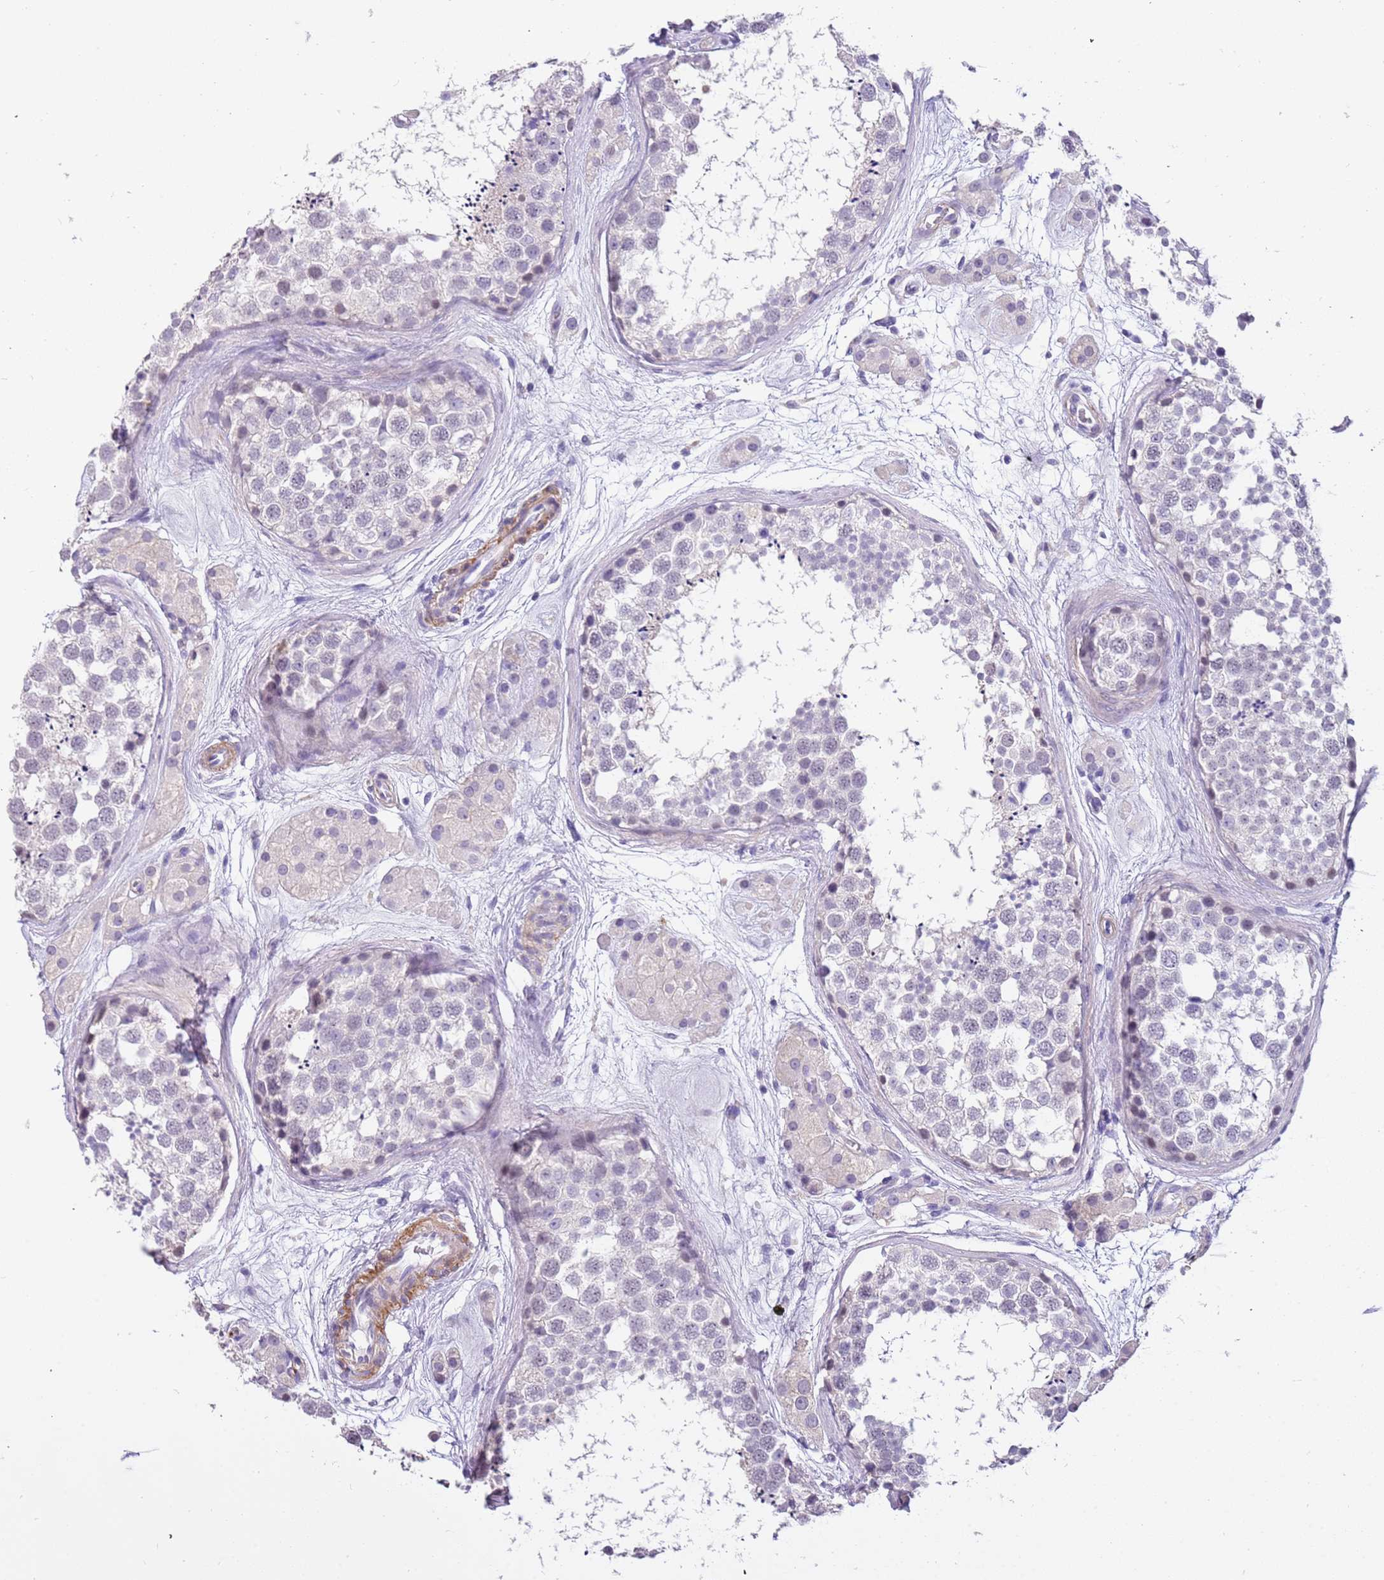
{"staining": {"intensity": "negative", "quantity": "none", "location": "none"}, "tissue": "testis", "cell_type": "Cells in seminiferous ducts", "image_type": "normal", "snomed": [{"axis": "morphology", "description": "Normal tissue, NOS"}, {"axis": "topography", "description": "Testis"}], "caption": "Immunohistochemical staining of benign testis reveals no significant positivity in cells in seminiferous ducts. (DAB (3,3'-diaminobenzidine) IHC, high magnification).", "gene": "PCGF2", "patient": {"sex": "male", "age": 56}}